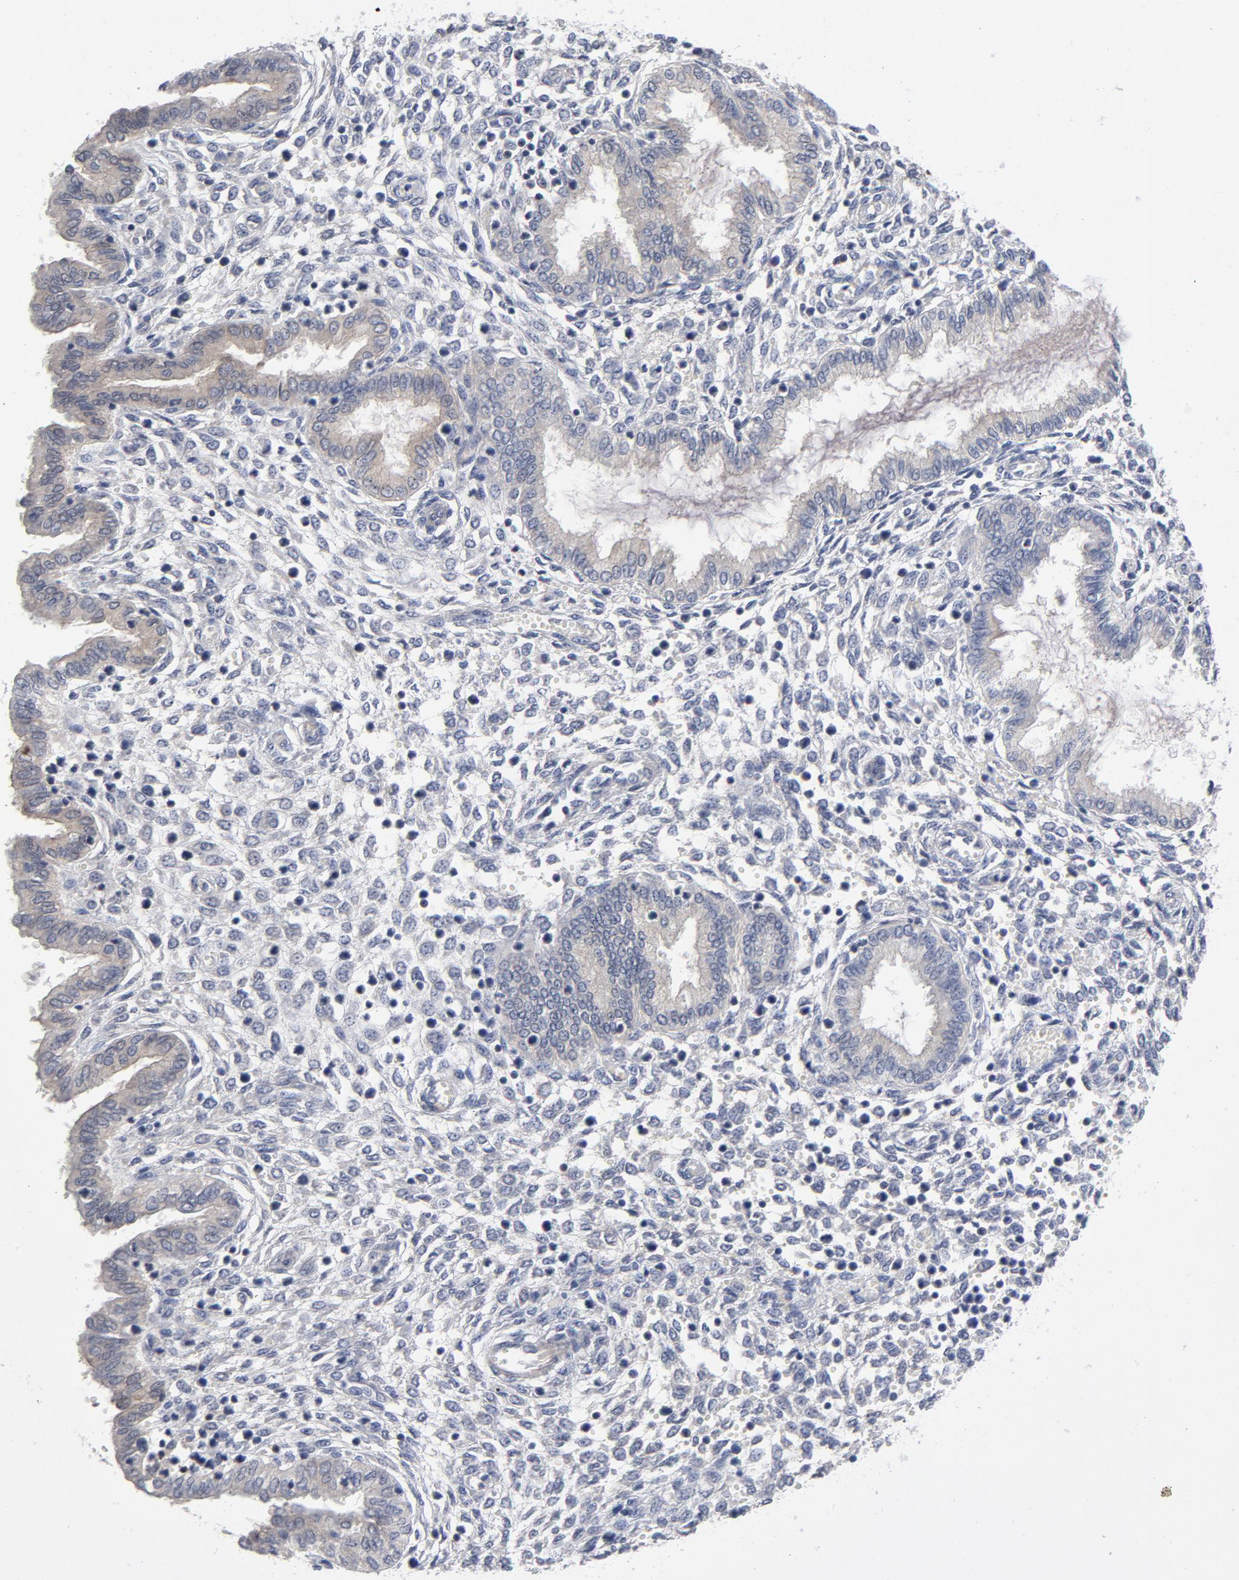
{"staining": {"intensity": "weak", "quantity": ">75%", "location": "cytoplasmic/membranous"}, "tissue": "endometrium", "cell_type": "Cells in endometrial stroma", "image_type": "normal", "snomed": [{"axis": "morphology", "description": "Normal tissue, NOS"}, {"axis": "topography", "description": "Endometrium"}], "caption": "Protein staining displays weak cytoplasmic/membranous expression in about >75% of cells in endometrial stroma in benign endometrium.", "gene": "TRADD", "patient": {"sex": "female", "age": 33}}